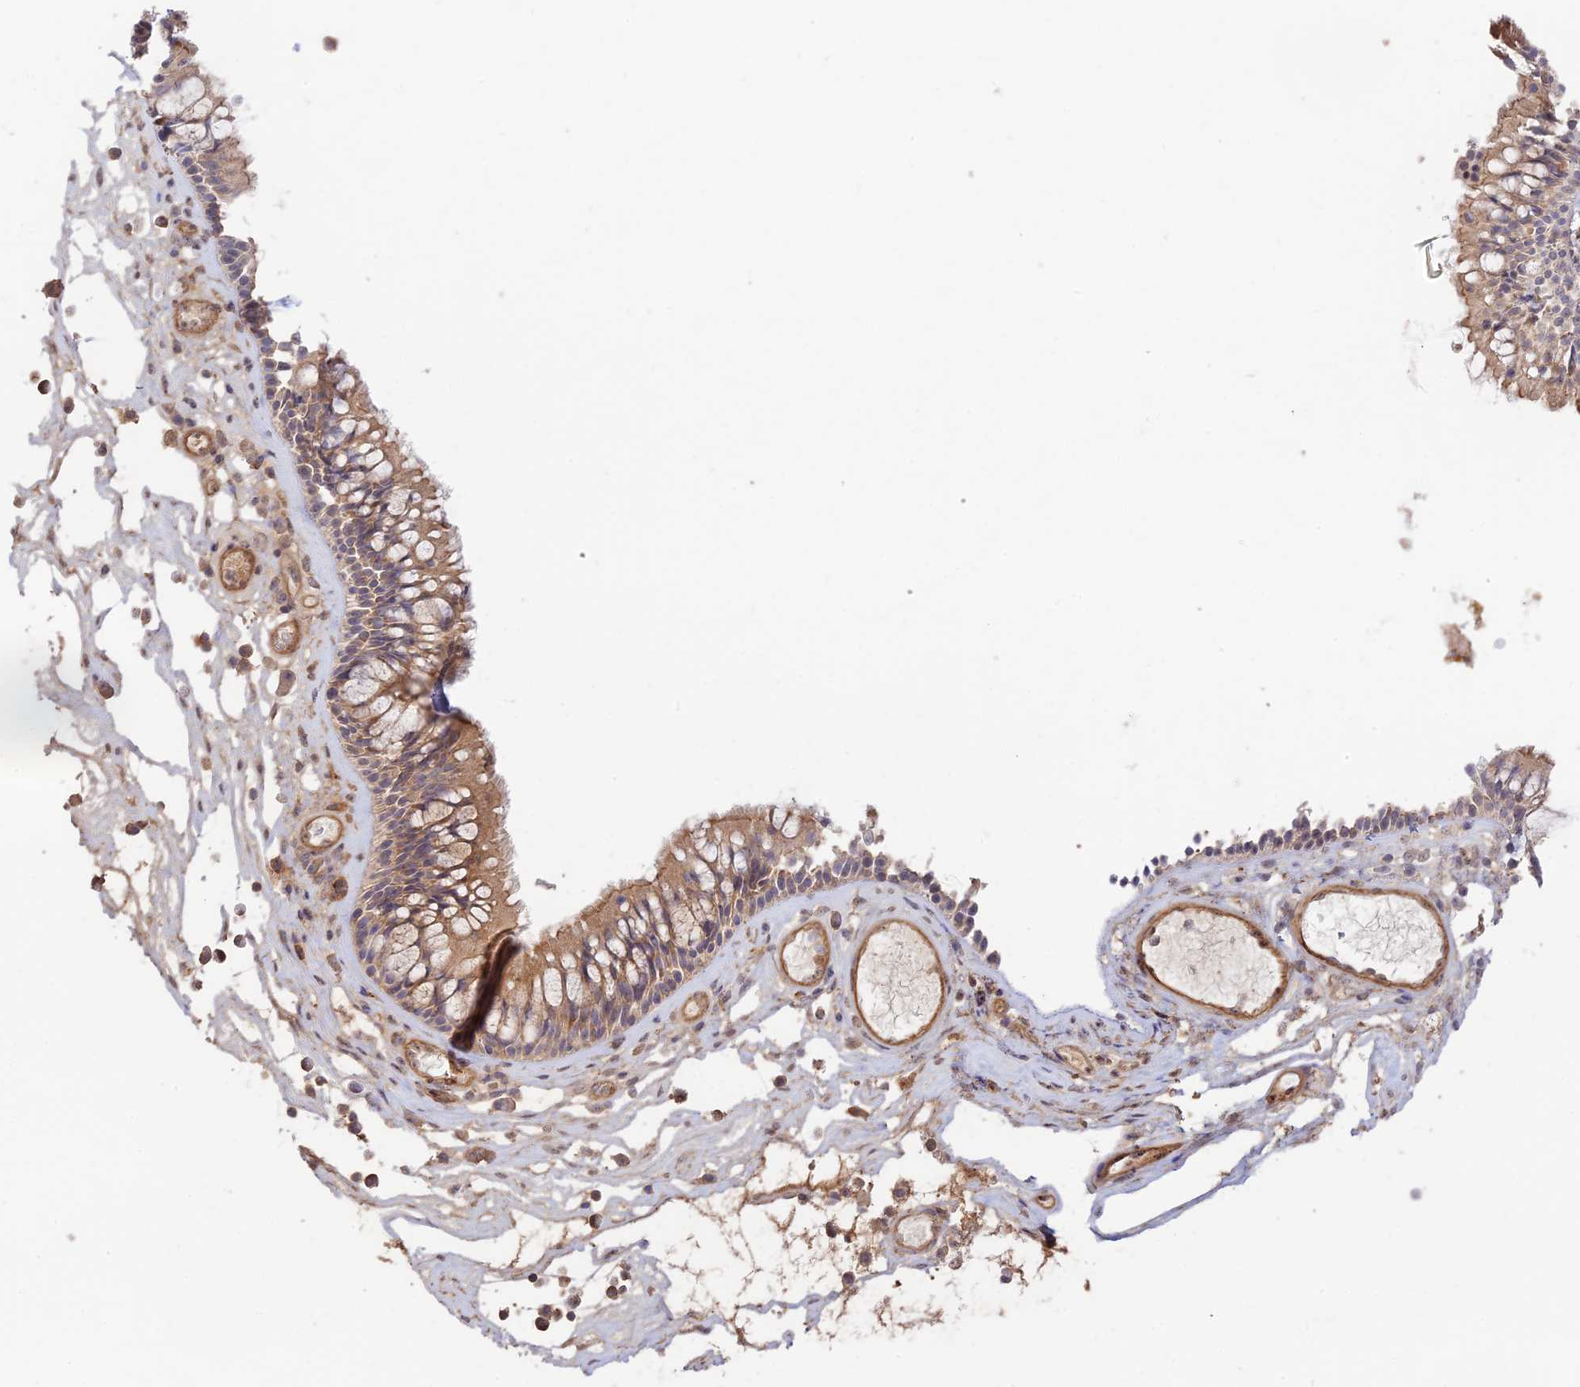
{"staining": {"intensity": "weak", "quantity": ">75%", "location": "cytoplasmic/membranous"}, "tissue": "nasopharynx", "cell_type": "Respiratory epithelial cells", "image_type": "normal", "snomed": [{"axis": "morphology", "description": "Normal tissue, NOS"}, {"axis": "morphology", "description": "Inflammation, NOS"}, {"axis": "morphology", "description": "Malignant melanoma, Metastatic site"}, {"axis": "topography", "description": "Nasopharynx"}], "caption": "Protein analysis of unremarkable nasopharynx displays weak cytoplasmic/membranous expression in about >75% of respiratory epithelial cells. Immunohistochemistry stains the protein in brown and the nuclei are stained blue.", "gene": "CLCF1", "patient": {"sex": "male", "age": 70}}